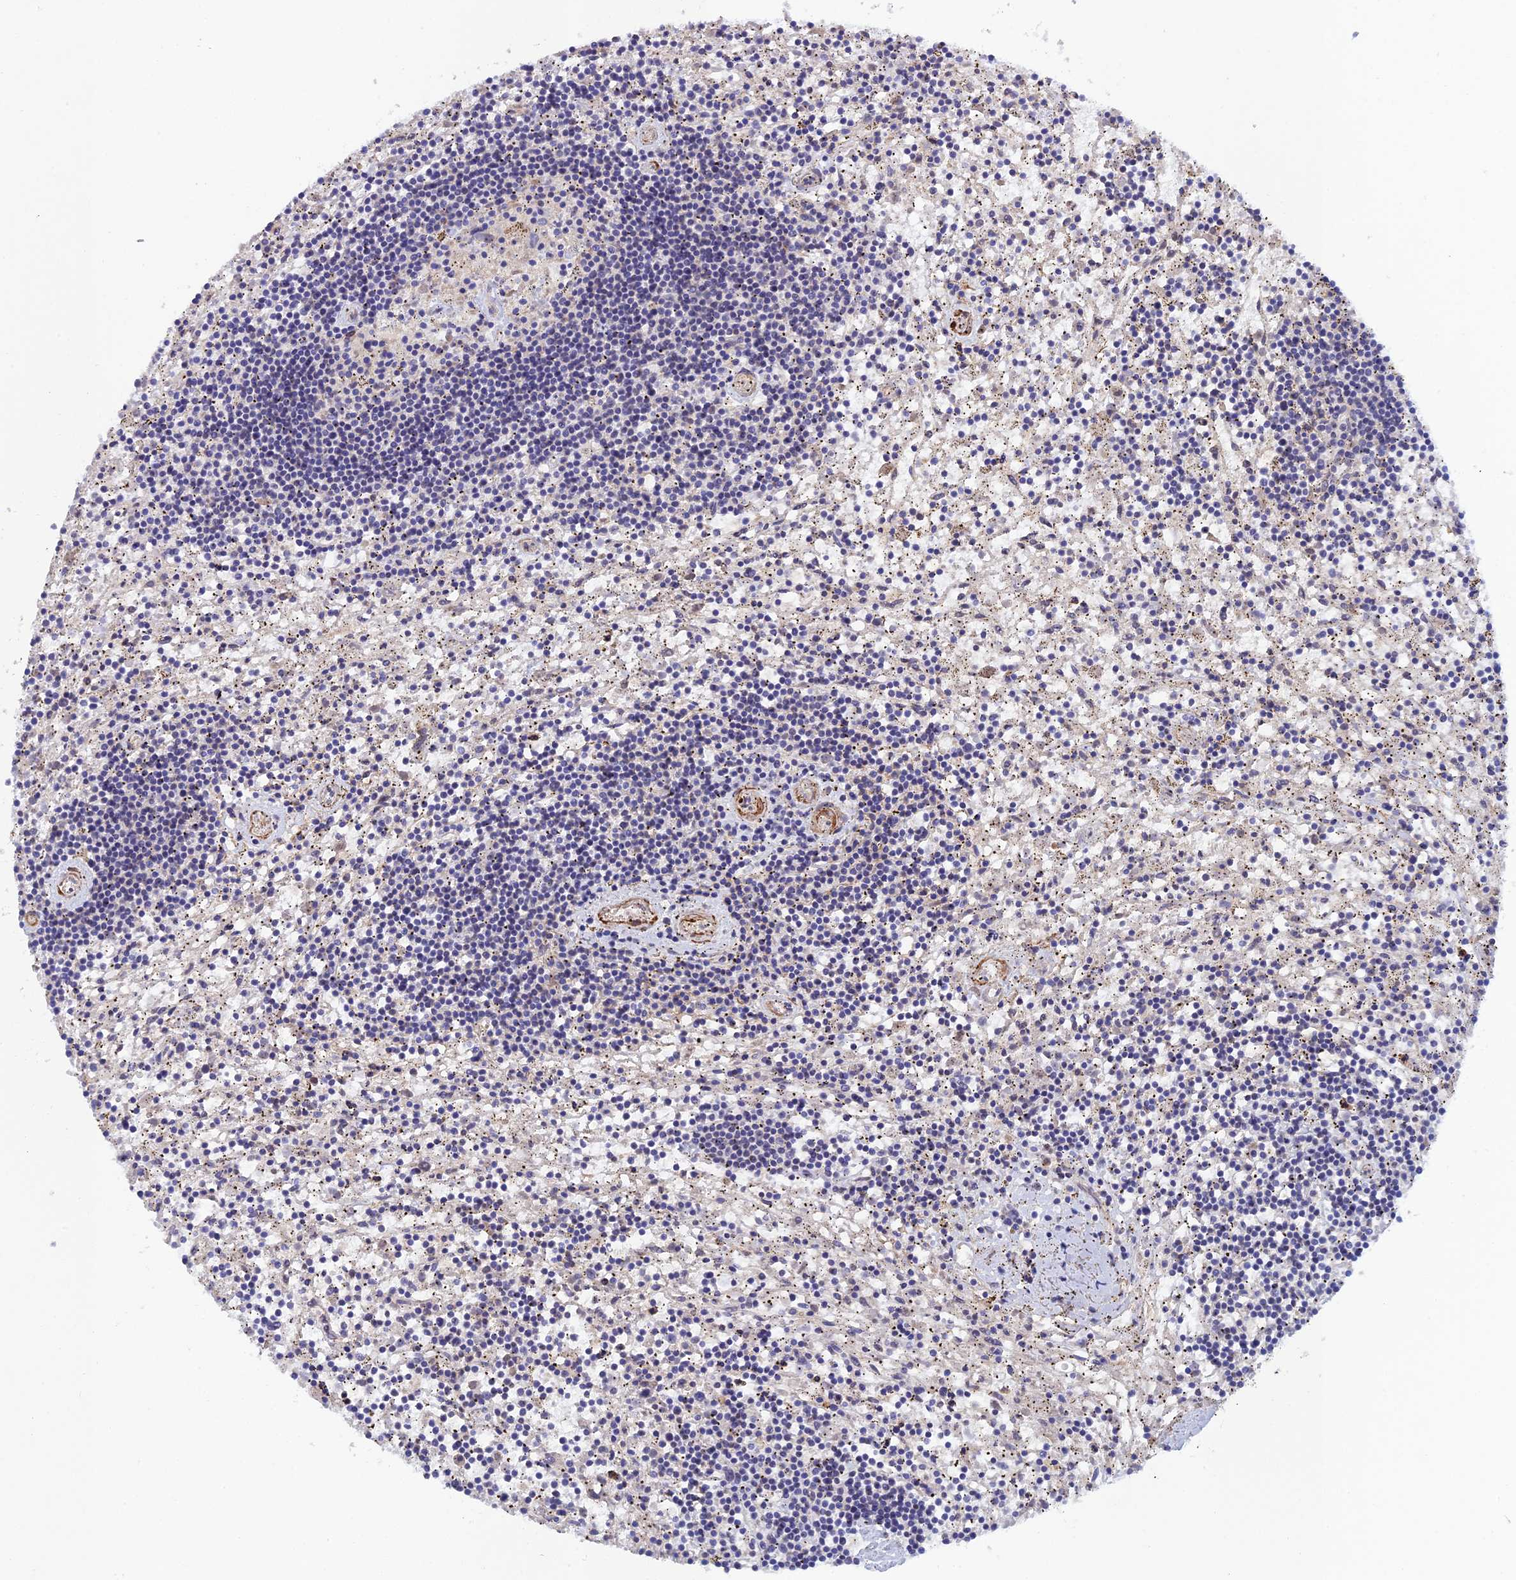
{"staining": {"intensity": "negative", "quantity": "none", "location": "none"}, "tissue": "lymphoma", "cell_type": "Tumor cells", "image_type": "cancer", "snomed": [{"axis": "morphology", "description": "Malignant lymphoma, non-Hodgkin's type, Low grade"}, {"axis": "topography", "description": "Spleen"}], "caption": "Micrograph shows no significant protein expression in tumor cells of lymphoma.", "gene": "RALGAPA2", "patient": {"sex": "male", "age": 76}}